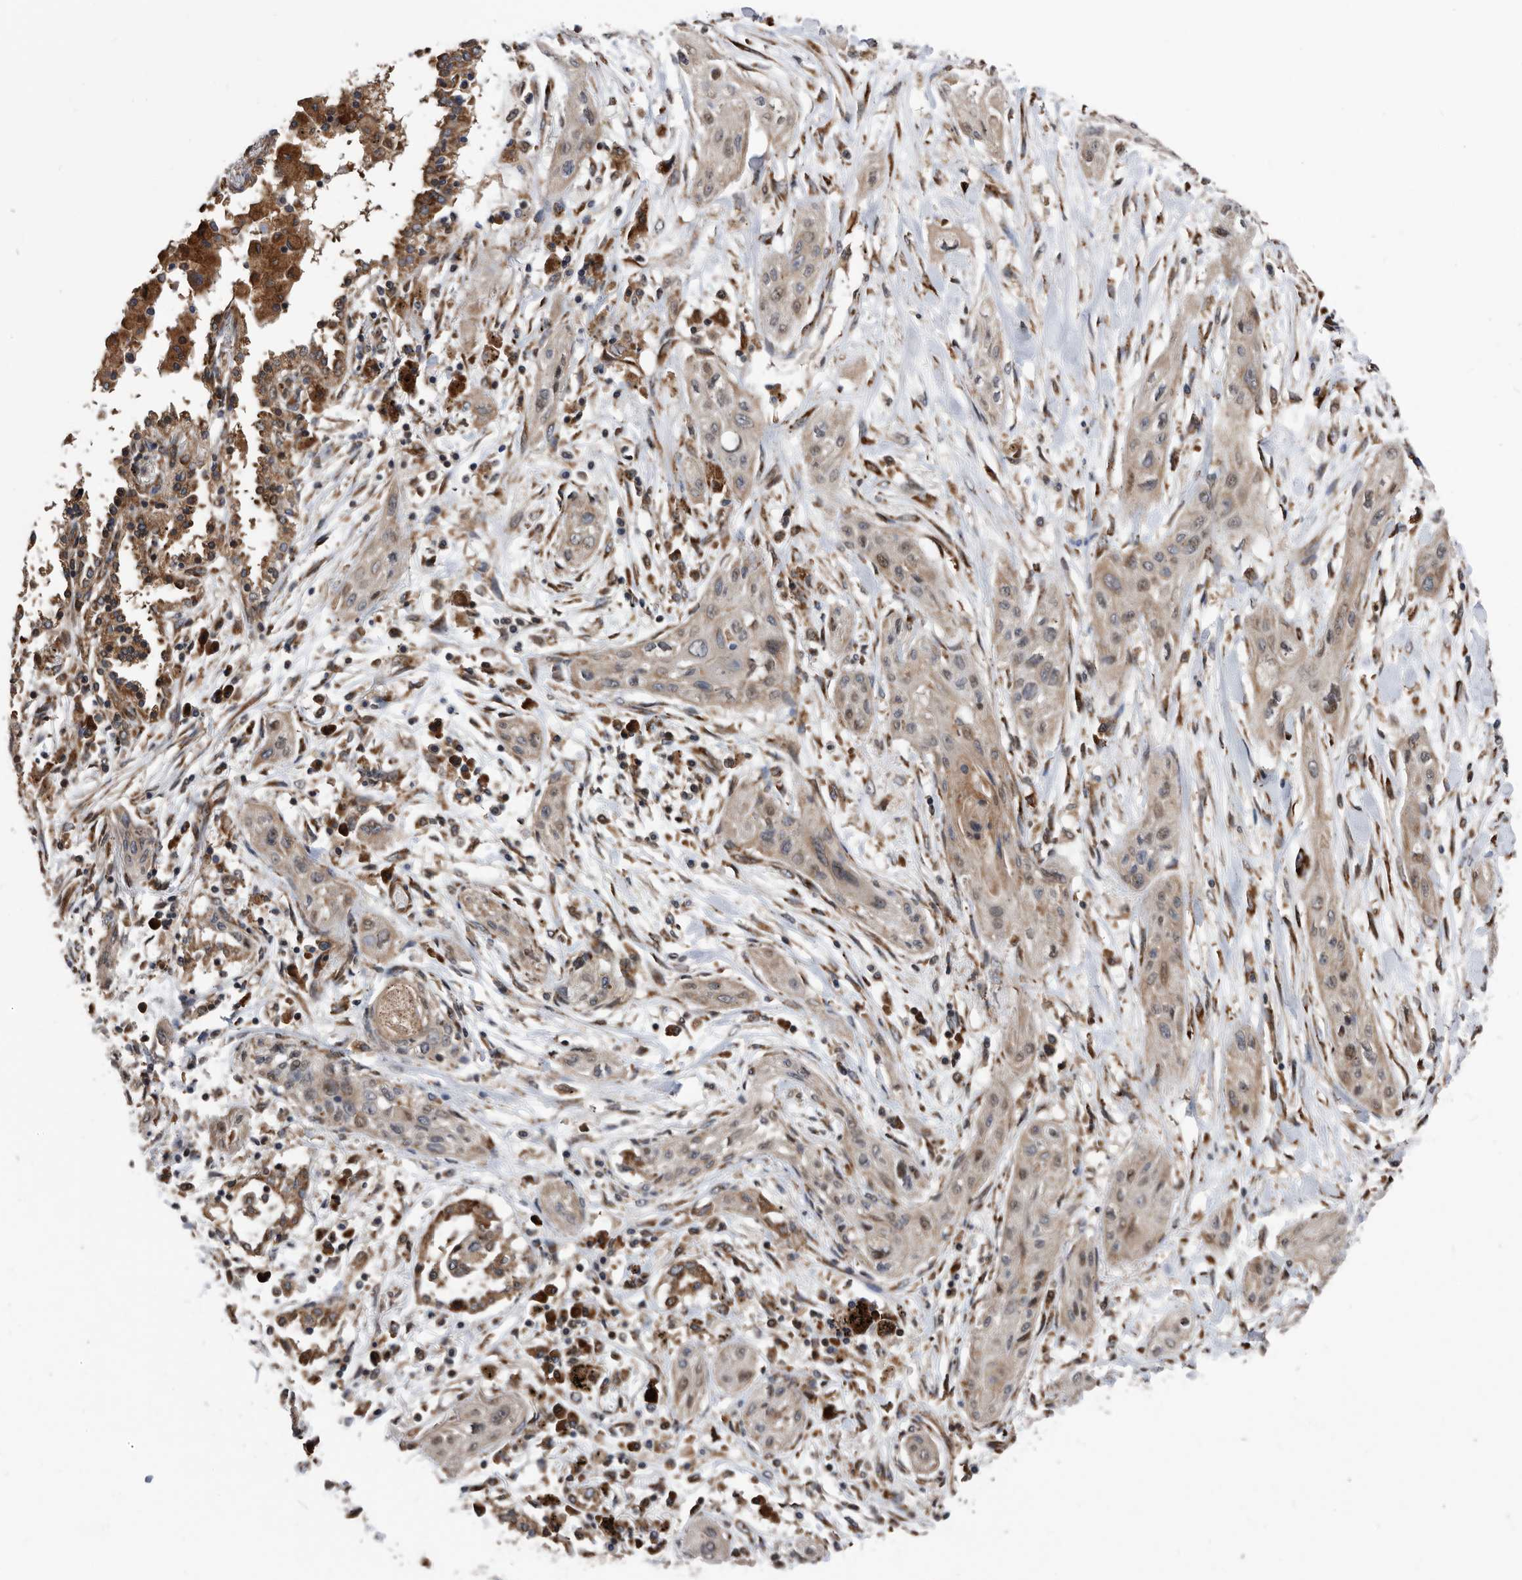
{"staining": {"intensity": "weak", "quantity": "<25%", "location": "cytoplasmic/membranous"}, "tissue": "lung cancer", "cell_type": "Tumor cells", "image_type": "cancer", "snomed": [{"axis": "morphology", "description": "Squamous cell carcinoma, NOS"}, {"axis": "topography", "description": "Lung"}], "caption": "Tumor cells are negative for brown protein staining in lung cancer. Brightfield microscopy of immunohistochemistry (IHC) stained with DAB (brown) and hematoxylin (blue), captured at high magnification.", "gene": "SERINC2", "patient": {"sex": "female", "age": 47}}